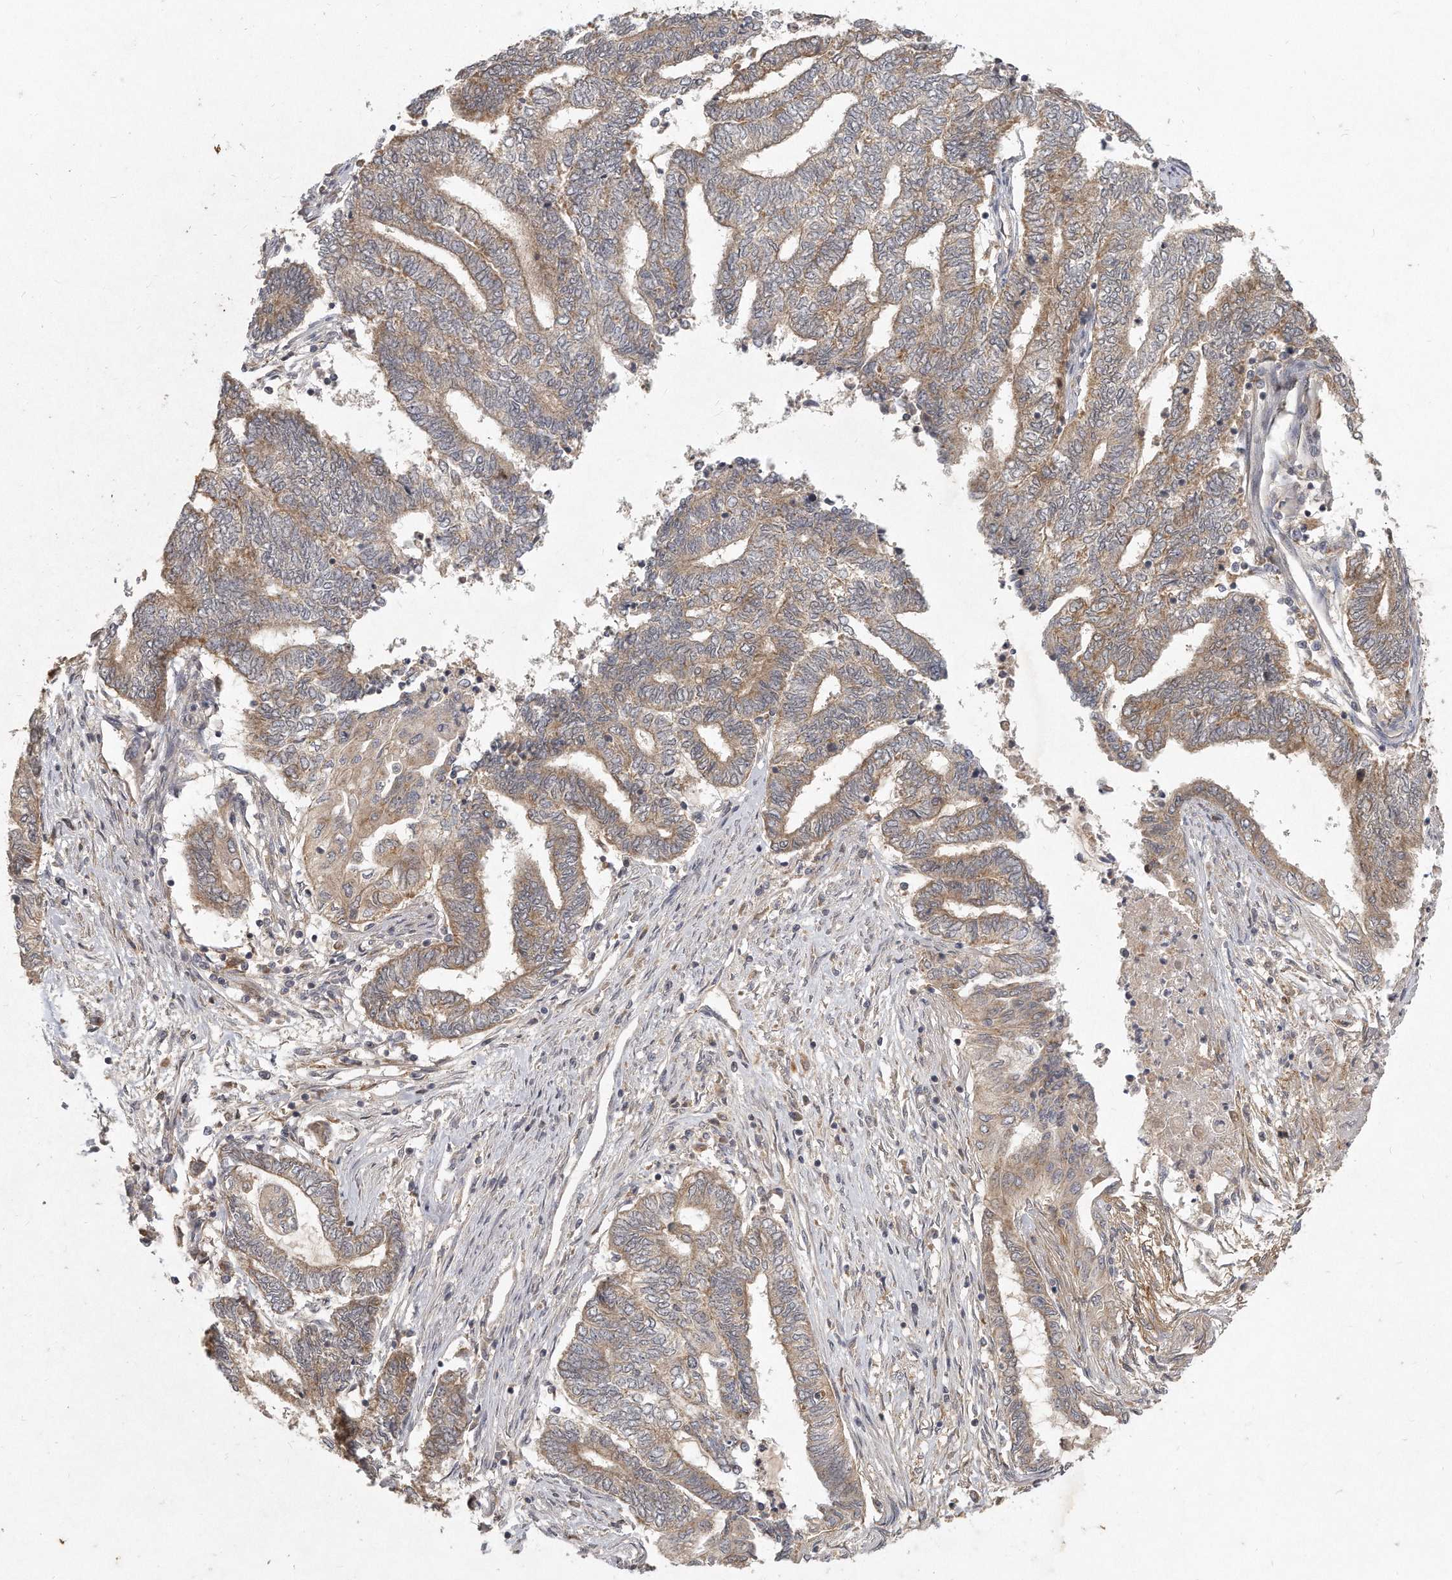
{"staining": {"intensity": "moderate", "quantity": ">75%", "location": "cytoplasmic/membranous"}, "tissue": "endometrial cancer", "cell_type": "Tumor cells", "image_type": "cancer", "snomed": [{"axis": "morphology", "description": "Adenocarcinoma, NOS"}, {"axis": "topography", "description": "Uterus"}, {"axis": "topography", "description": "Endometrium"}], "caption": "Adenocarcinoma (endometrial) stained for a protein displays moderate cytoplasmic/membranous positivity in tumor cells.", "gene": "LGALS8", "patient": {"sex": "female", "age": 70}}